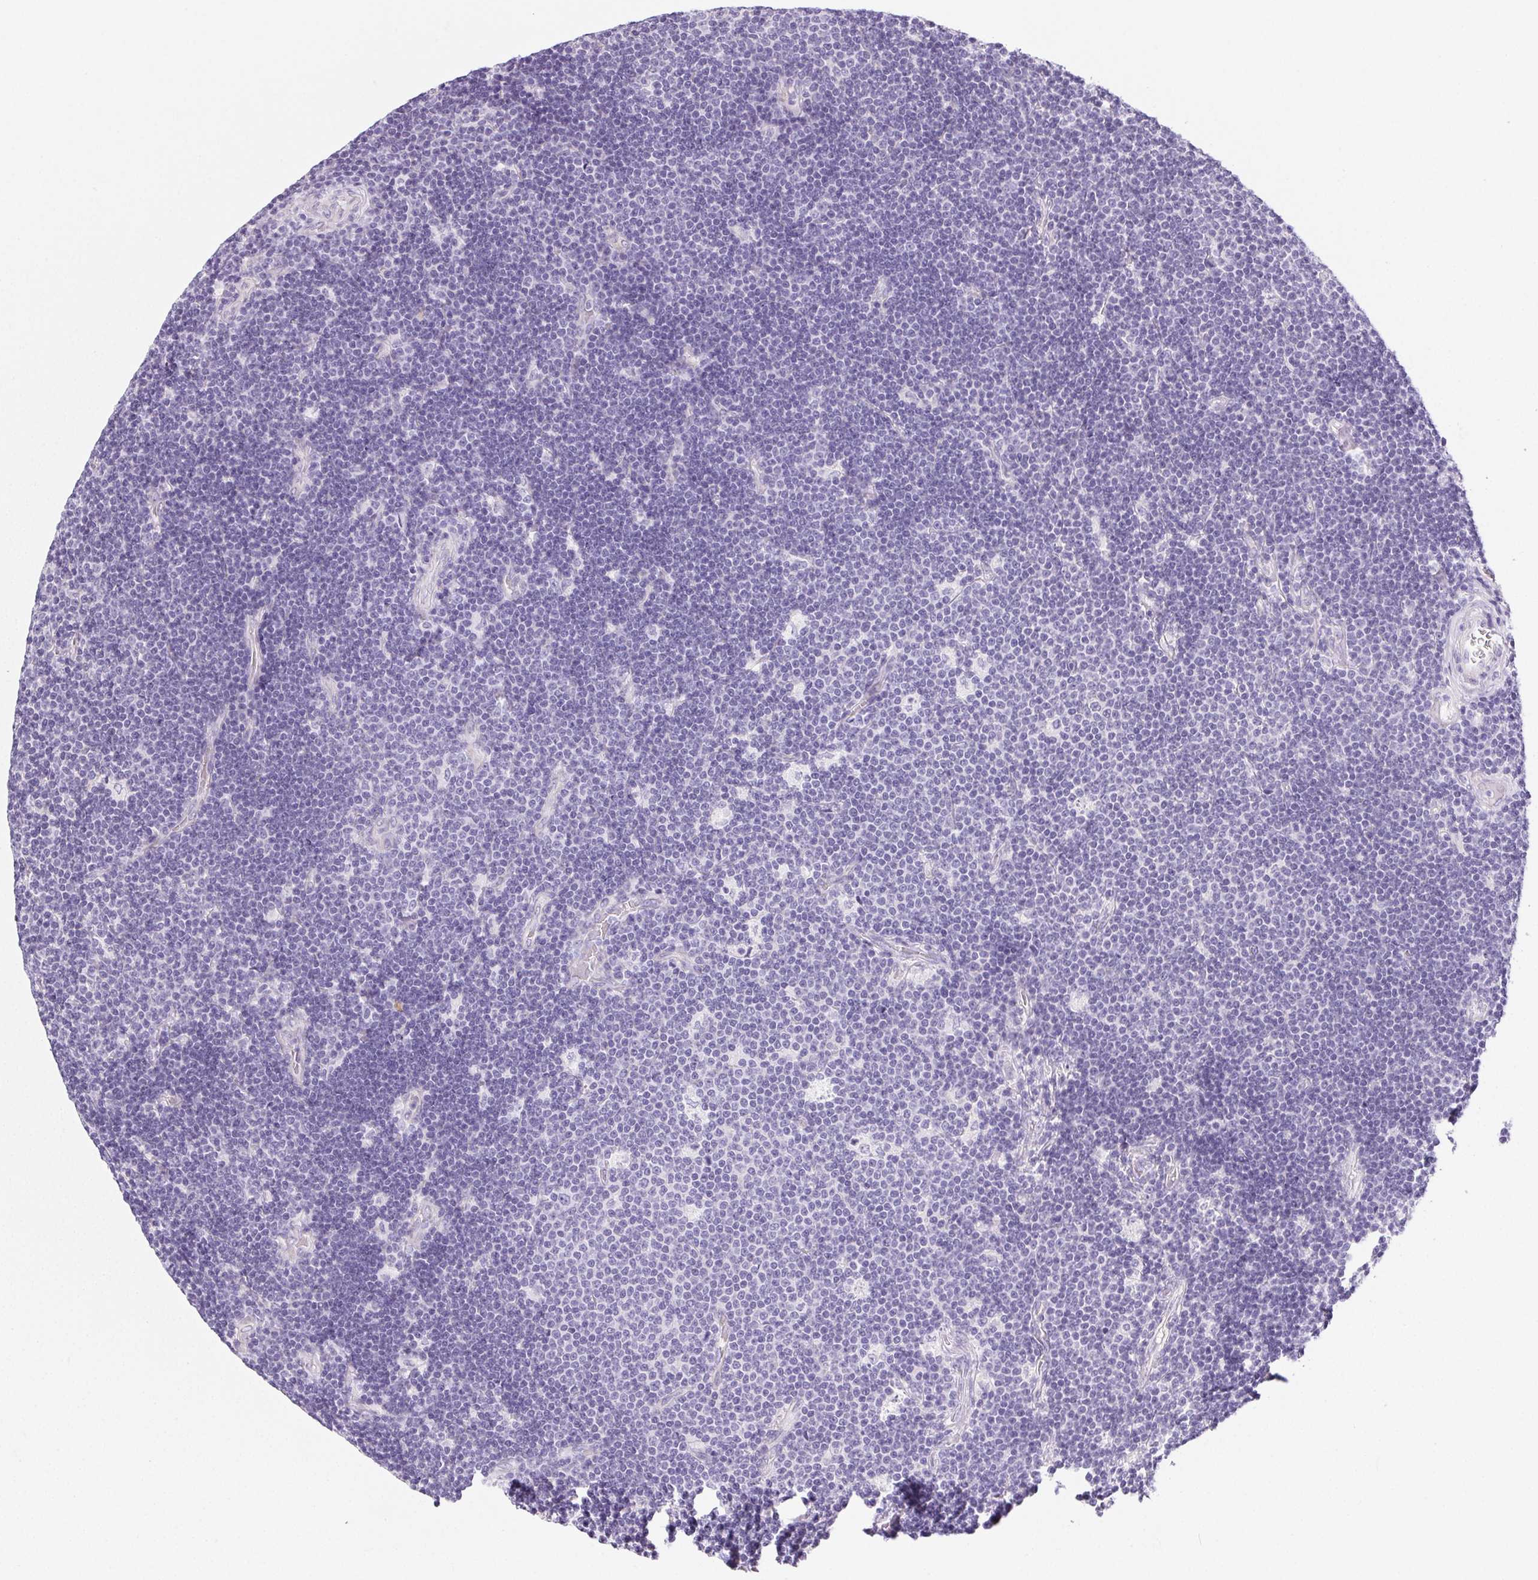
{"staining": {"intensity": "negative", "quantity": "none", "location": "none"}, "tissue": "lymphoma", "cell_type": "Tumor cells", "image_type": "cancer", "snomed": [{"axis": "morphology", "description": "Malignant lymphoma, non-Hodgkin's type, Low grade"}, {"axis": "topography", "description": "Brain"}], "caption": "There is no significant staining in tumor cells of lymphoma.", "gene": "PRSS3", "patient": {"sex": "female", "age": 66}}